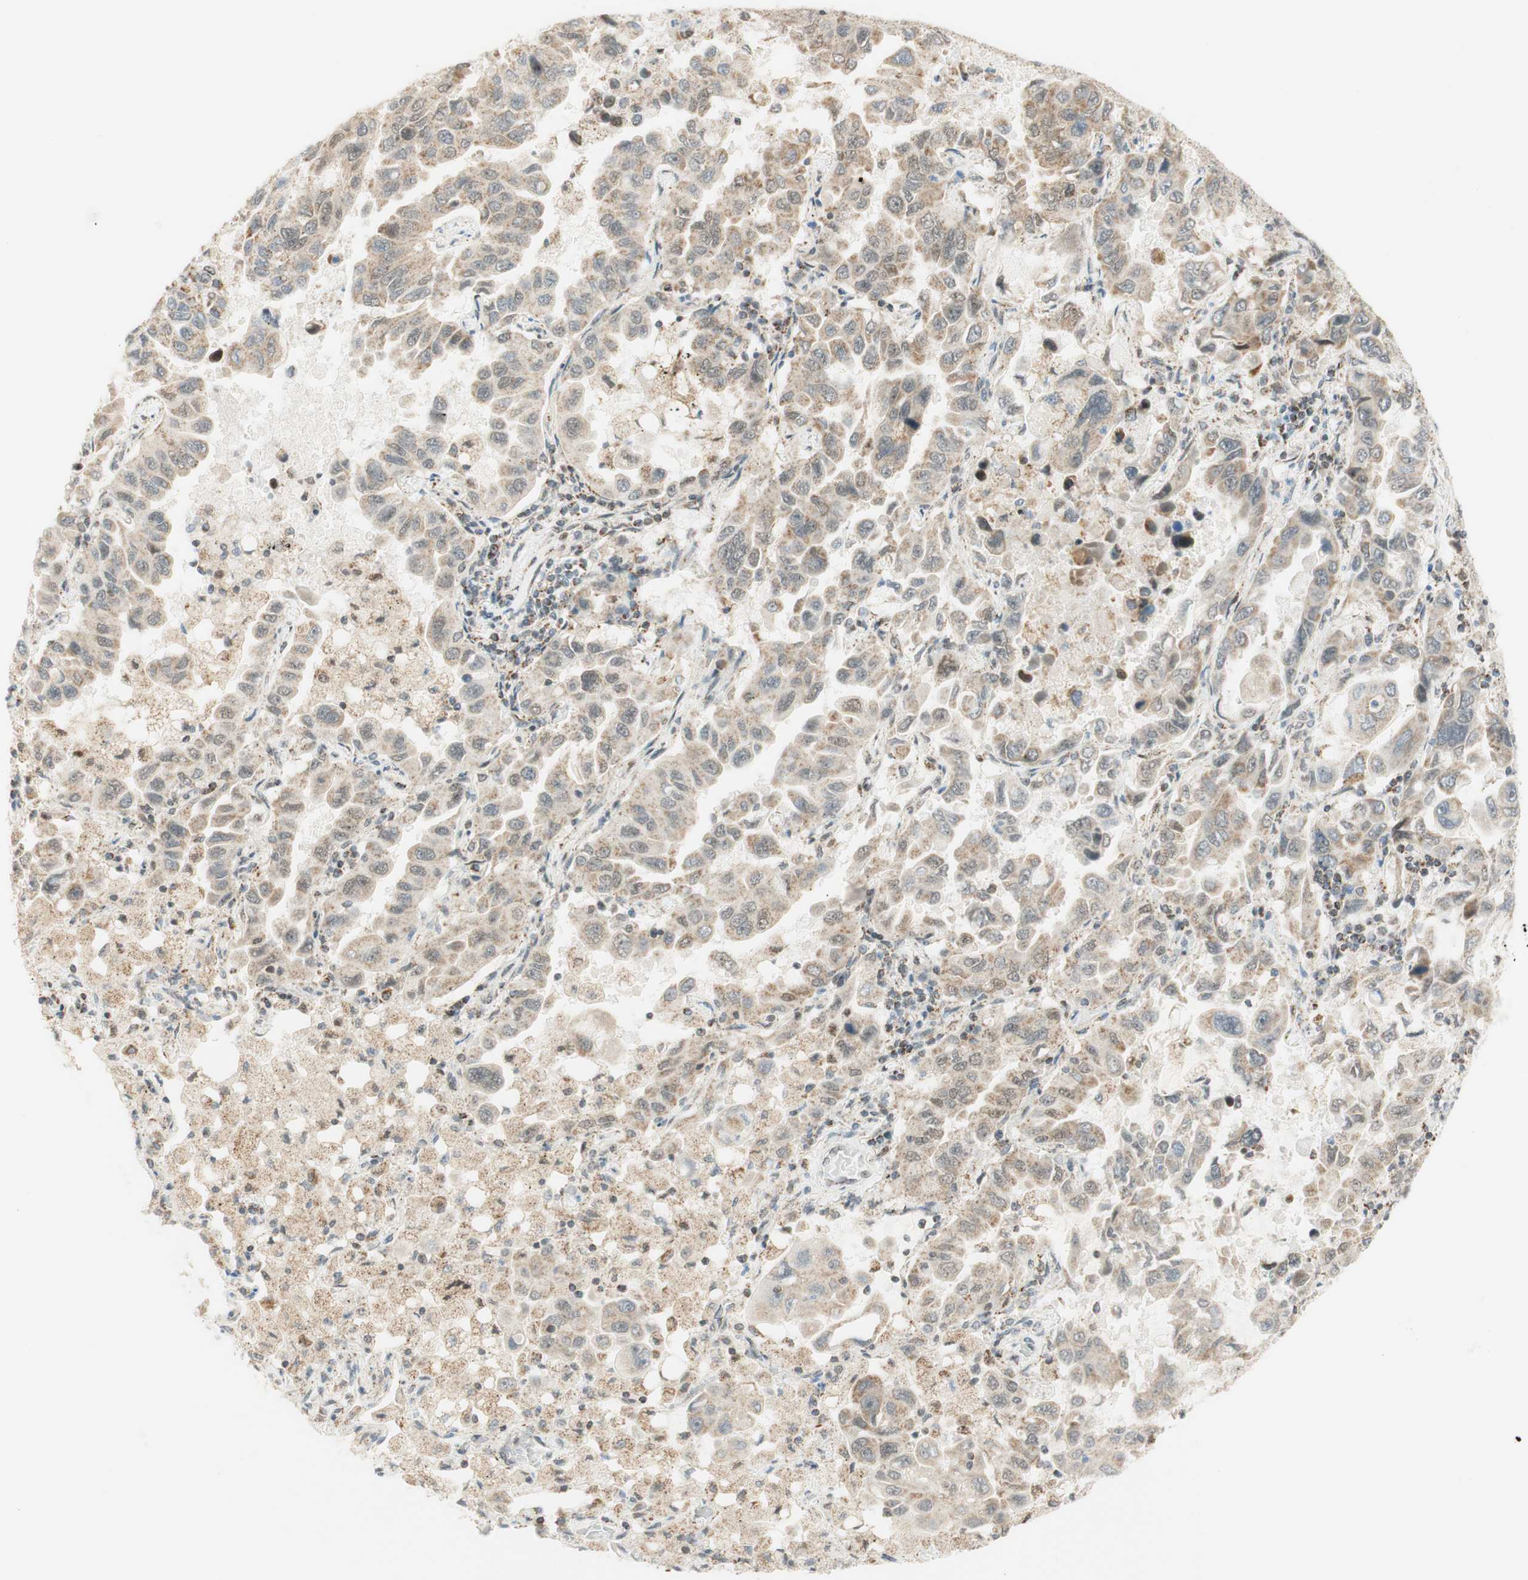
{"staining": {"intensity": "weak", "quantity": "25%-75%", "location": "cytoplasmic/membranous"}, "tissue": "lung cancer", "cell_type": "Tumor cells", "image_type": "cancer", "snomed": [{"axis": "morphology", "description": "Adenocarcinoma, NOS"}, {"axis": "topography", "description": "Lung"}], "caption": "This photomicrograph displays immunohistochemistry (IHC) staining of human lung cancer, with low weak cytoplasmic/membranous staining in approximately 25%-75% of tumor cells.", "gene": "ZNF782", "patient": {"sex": "male", "age": 64}}